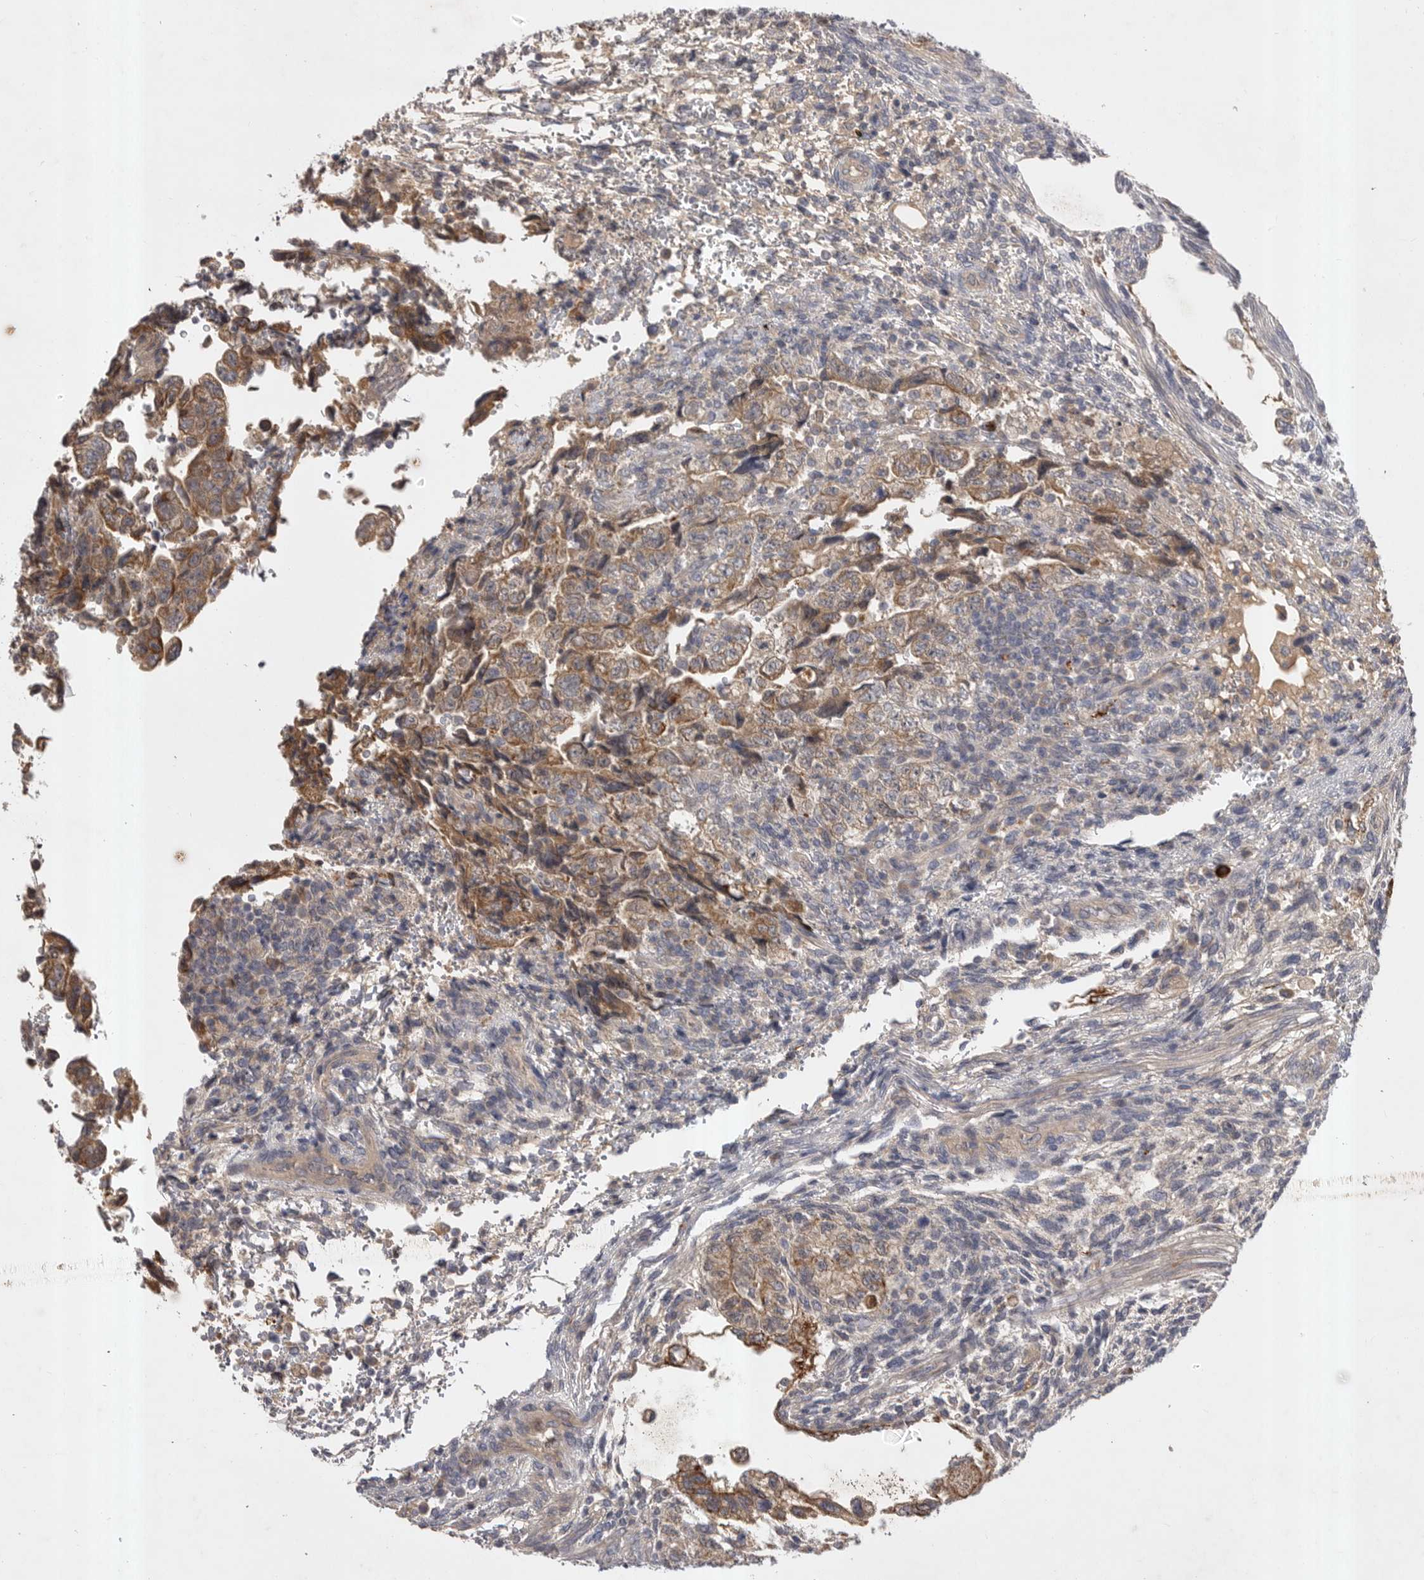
{"staining": {"intensity": "moderate", "quantity": ">75%", "location": "cytoplasmic/membranous"}, "tissue": "testis cancer", "cell_type": "Tumor cells", "image_type": "cancer", "snomed": [{"axis": "morphology", "description": "Normal tissue, NOS"}, {"axis": "morphology", "description": "Carcinoma, Embryonal, NOS"}, {"axis": "topography", "description": "Testis"}], "caption": "This is a histology image of immunohistochemistry staining of testis cancer (embryonal carcinoma), which shows moderate staining in the cytoplasmic/membranous of tumor cells.", "gene": "DHDDS", "patient": {"sex": "male", "age": 36}}